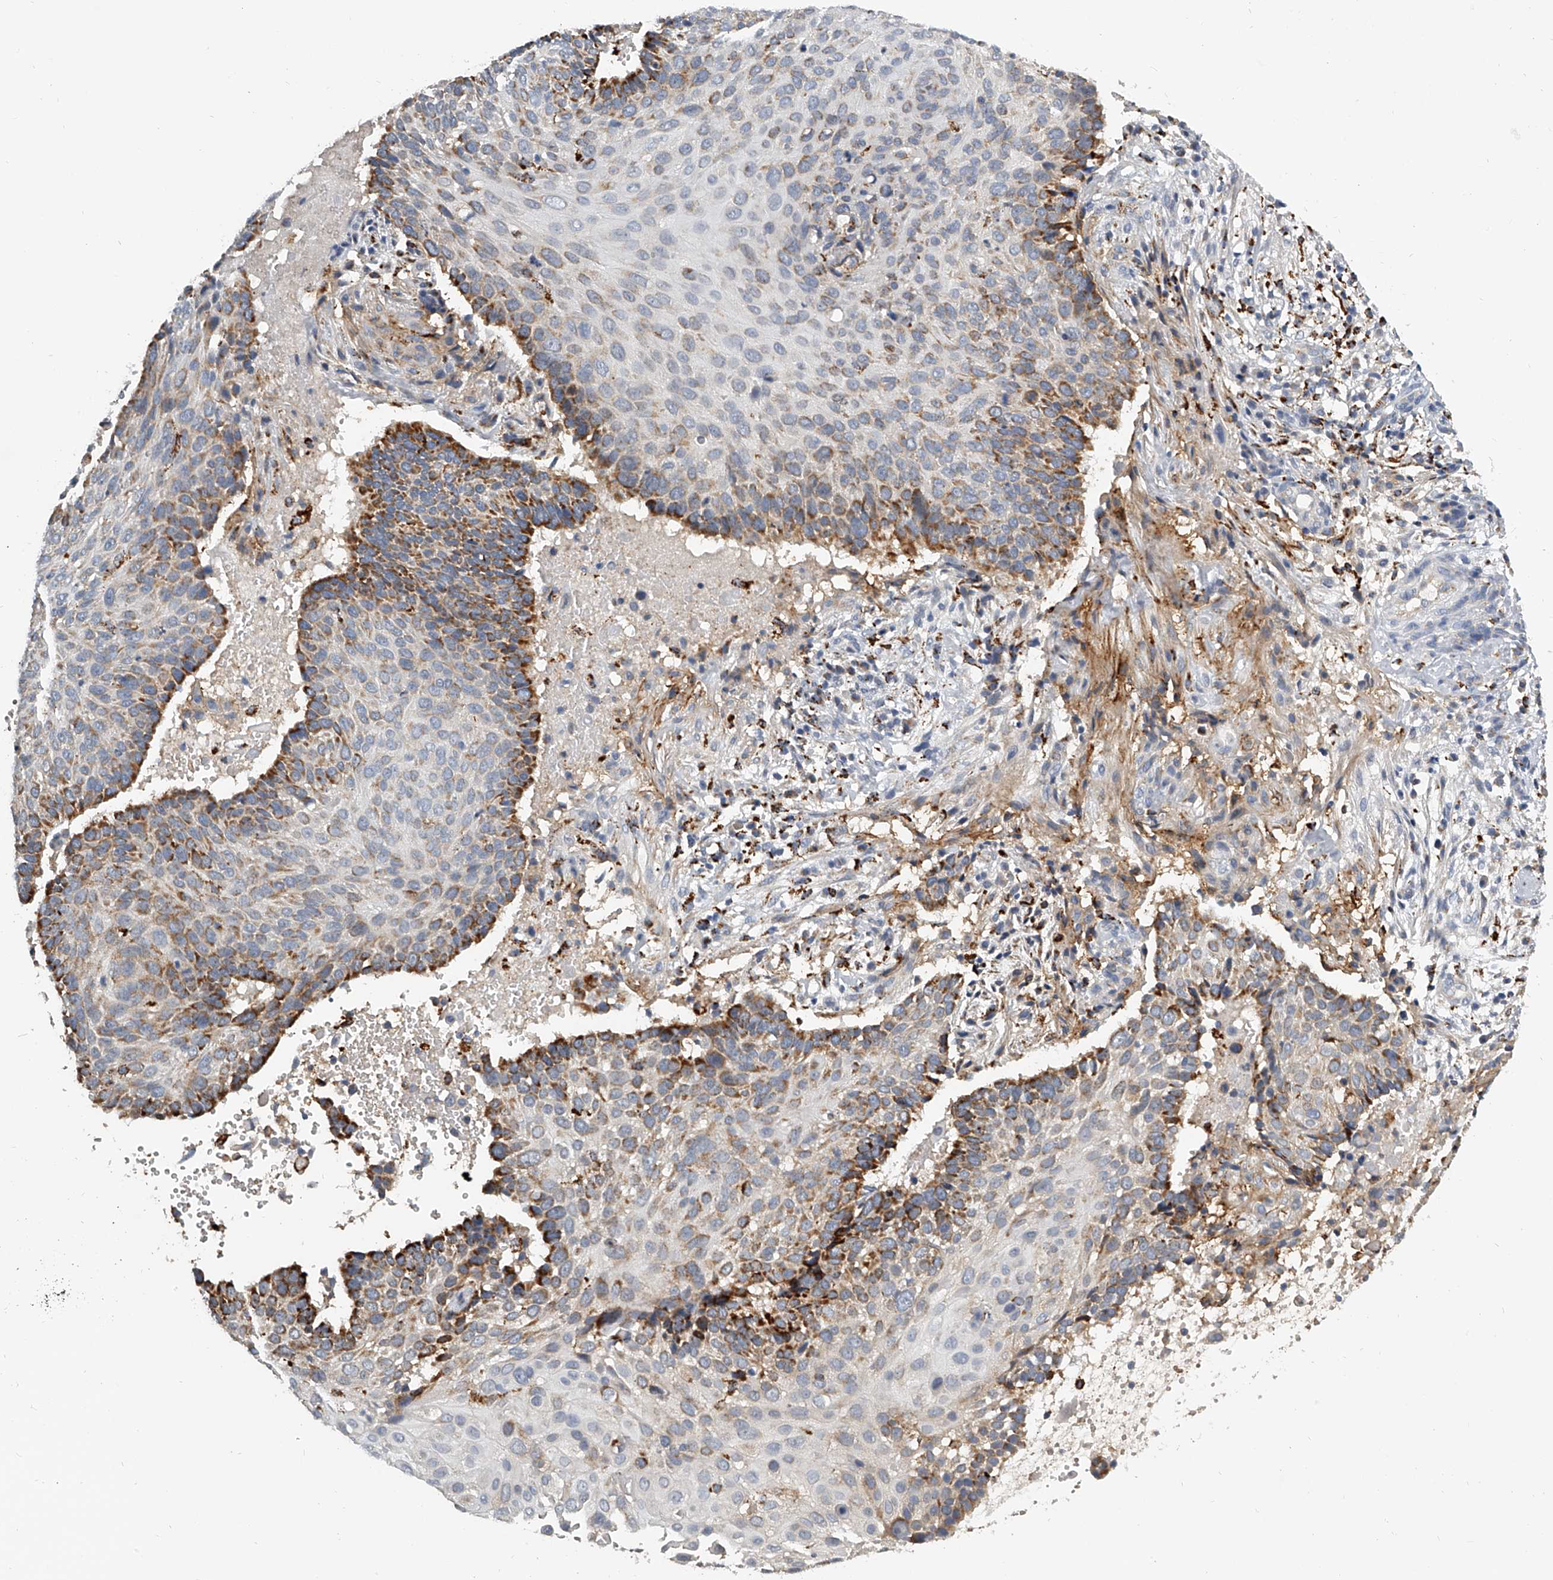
{"staining": {"intensity": "moderate", "quantity": "<25%", "location": "cytoplasmic/membranous"}, "tissue": "cervical cancer", "cell_type": "Tumor cells", "image_type": "cancer", "snomed": [{"axis": "morphology", "description": "Squamous cell carcinoma, NOS"}, {"axis": "topography", "description": "Cervix"}], "caption": "Squamous cell carcinoma (cervical) stained with a brown dye displays moderate cytoplasmic/membranous positive expression in approximately <25% of tumor cells.", "gene": "KLHL7", "patient": {"sex": "female", "age": 74}}